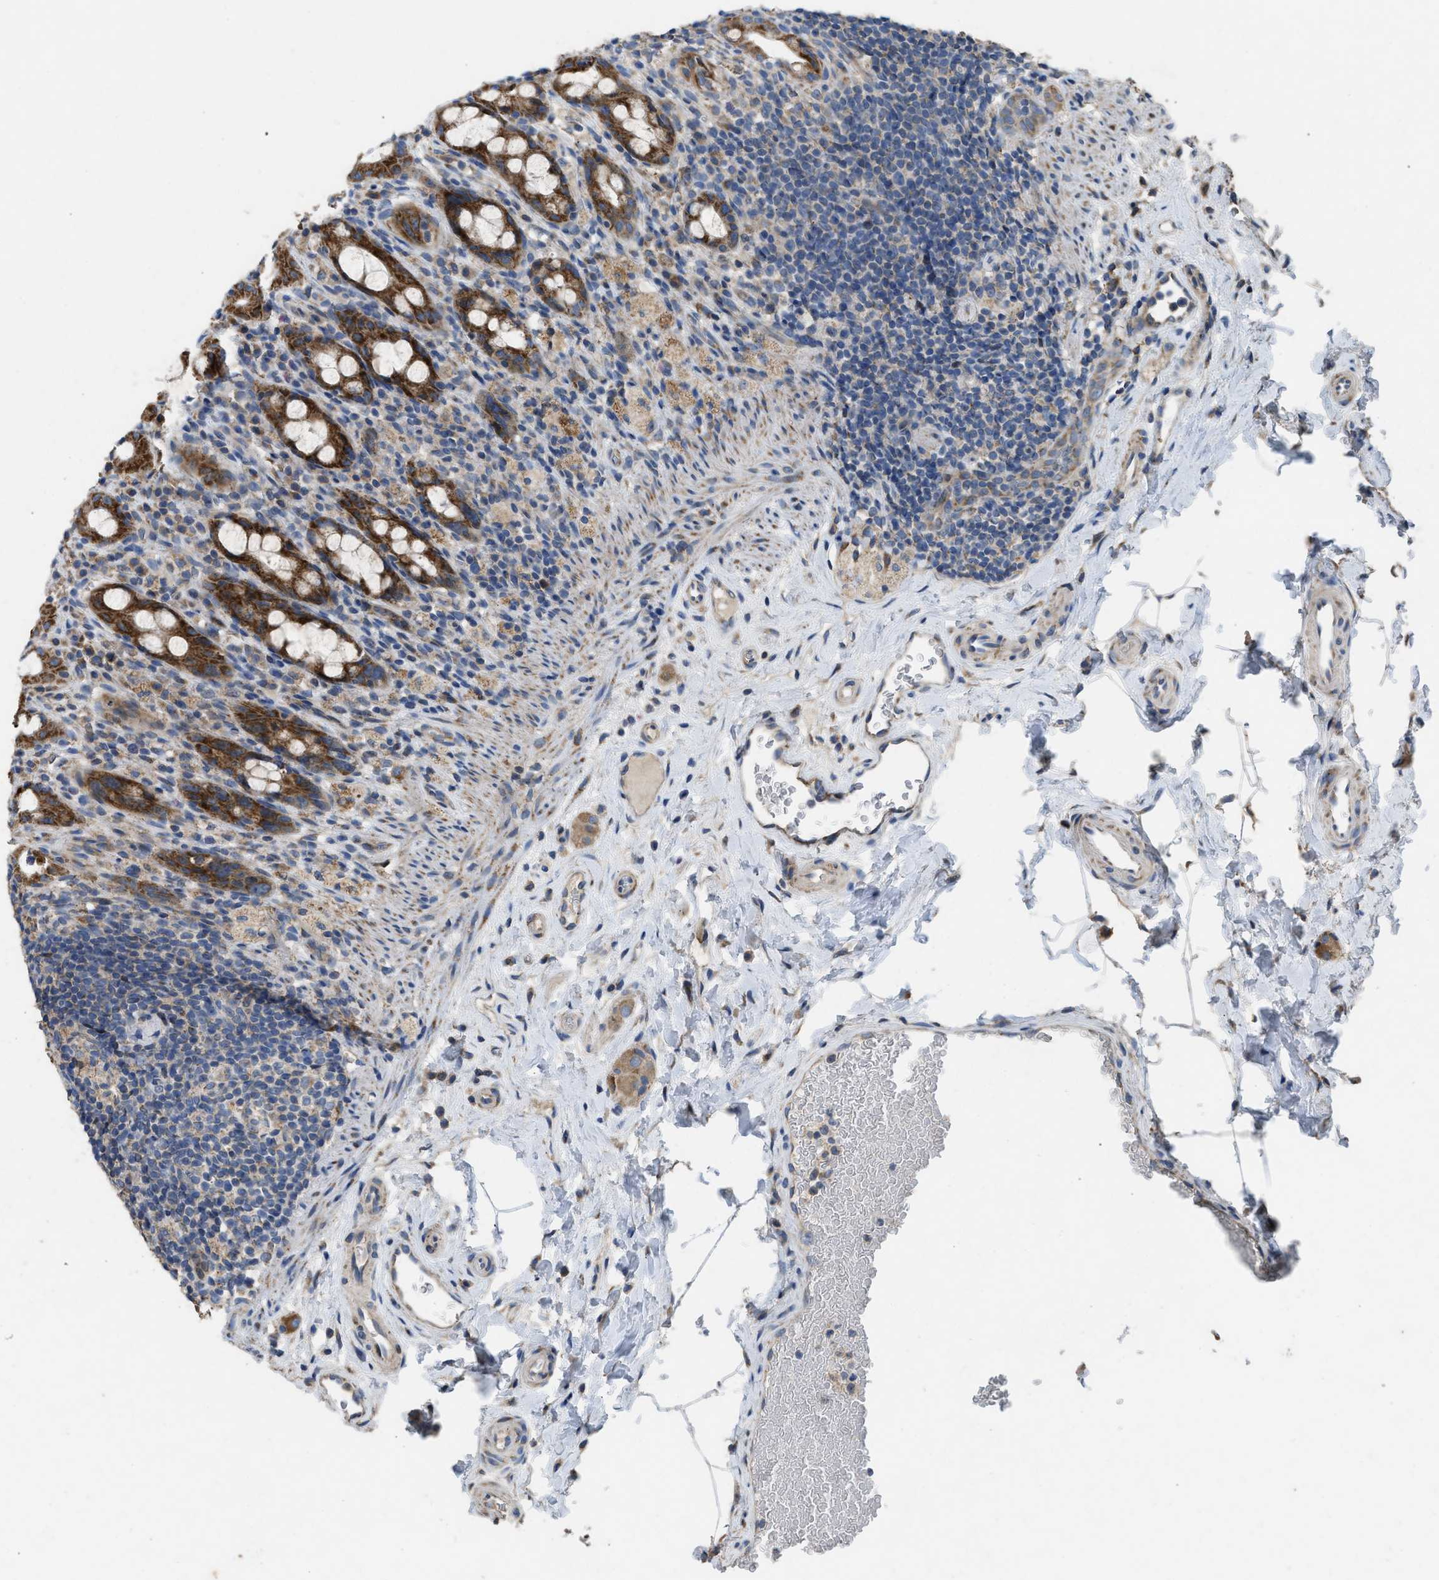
{"staining": {"intensity": "strong", "quantity": ">75%", "location": "cytoplasmic/membranous"}, "tissue": "rectum", "cell_type": "Glandular cells", "image_type": "normal", "snomed": [{"axis": "morphology", "description": "Normal tissue, NOS"}, {"axis": "topography", "description": "Rectum"}], "caption": "Protein analysis of unremarkable rectum shows strong cytoplasmic/membranous positivity in about >75% of glandular cells. The protein of interest is shown in brown color, while the nuclei are stained blue.", "gene": "TMEM150A", "patient": {"sex": "male", "age": 44}}